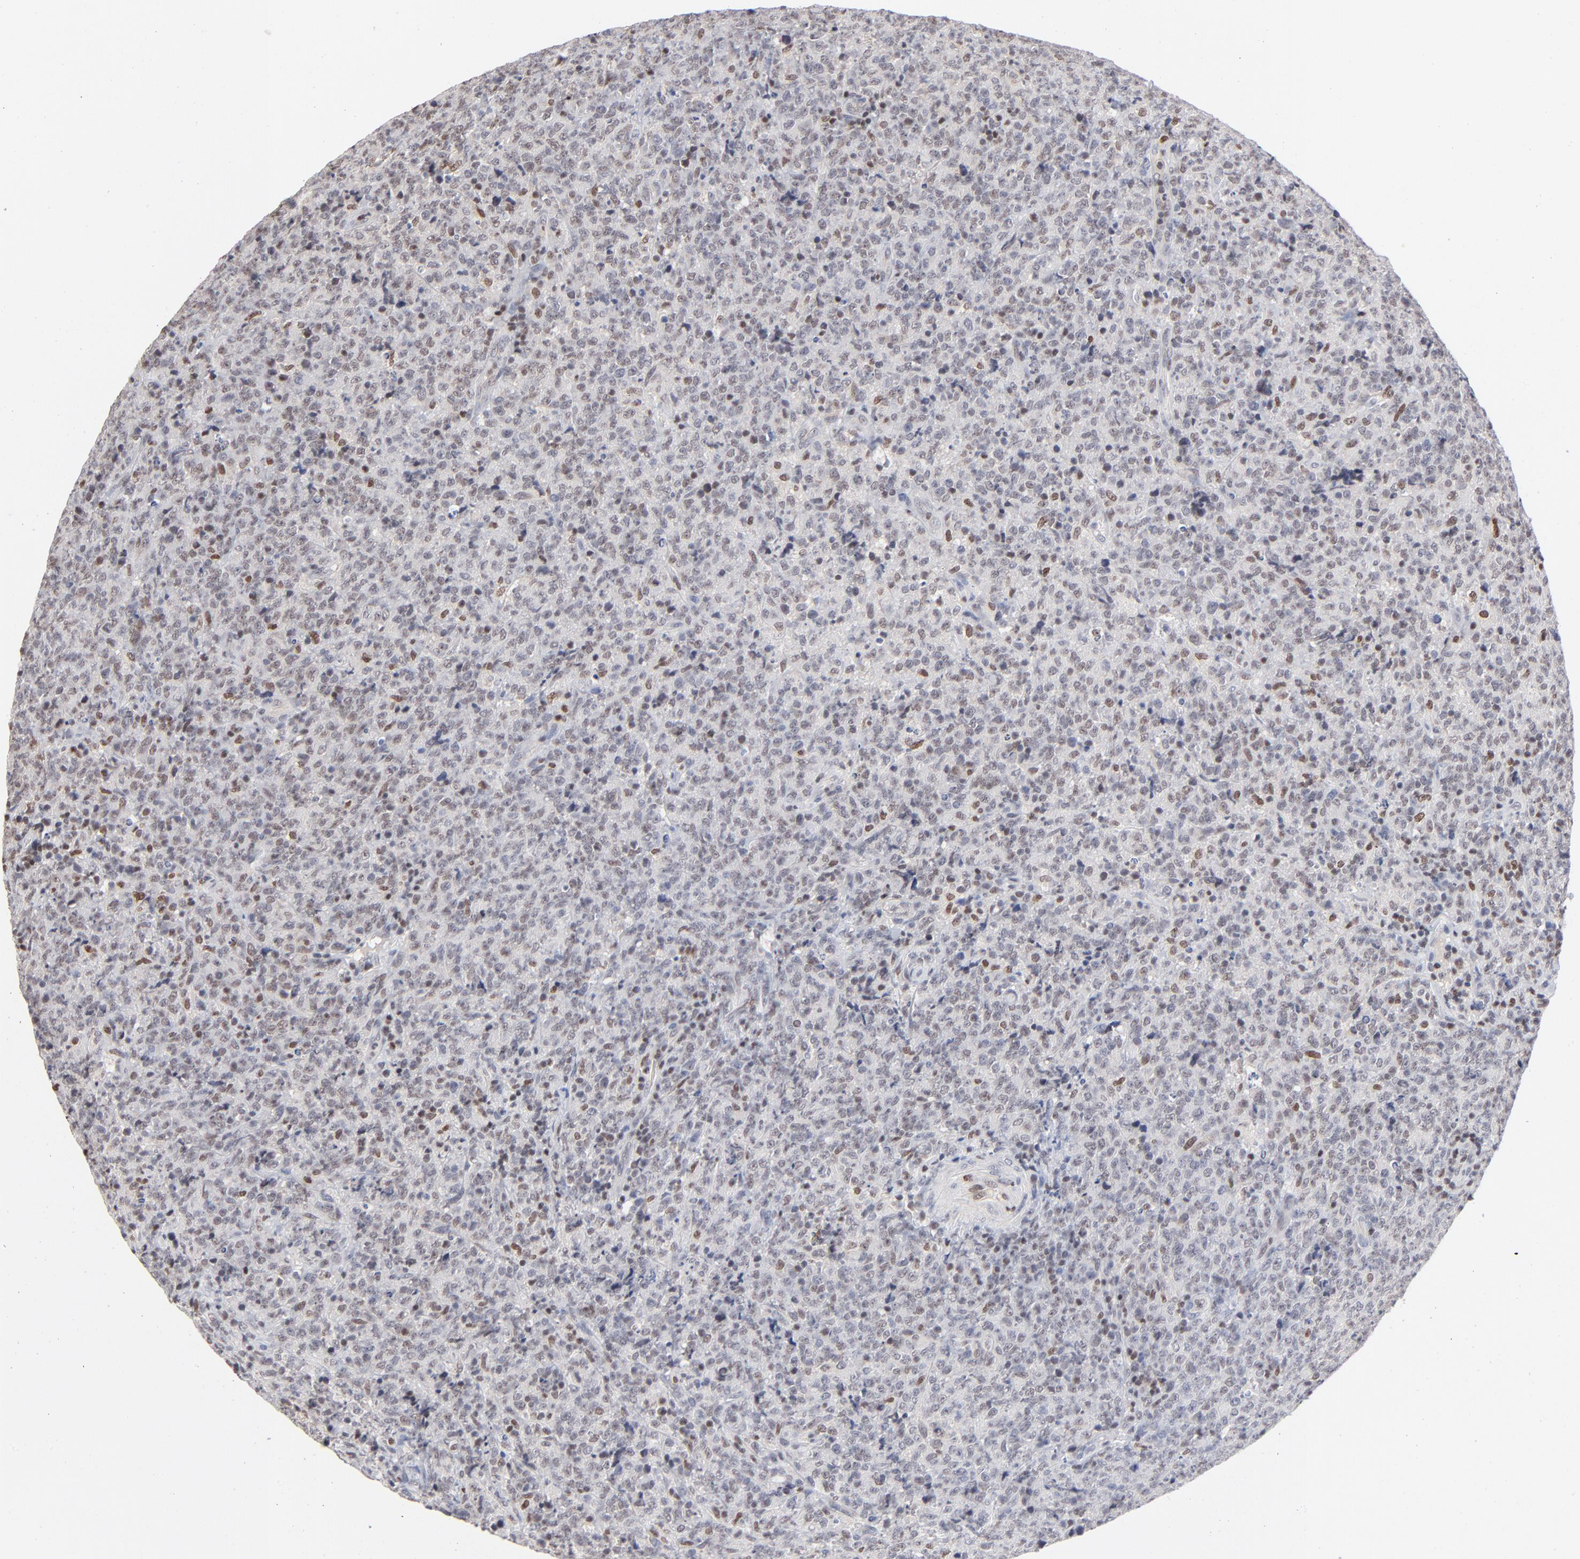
{"staining": {"intensity": "negative", "quantity": "none", "location": "none"}, "tissue": "lymphoma", "cell_type": "Tumor cells", "image_type": "cancer", "snomed": [{"axis": "morphology", "description": "Malignant lymphoma, non-Hodgkin's type, High grade"}, {"axis": "topography", "description": "Tonsil"}], "caption": "Immunohistochemical staining of human high-grade malignant lymphoma, non-Hodgkin's type displays no significant staining in tumor cells.", "gene": "MAX", "patient": {"sex": "female", "age": 36}}